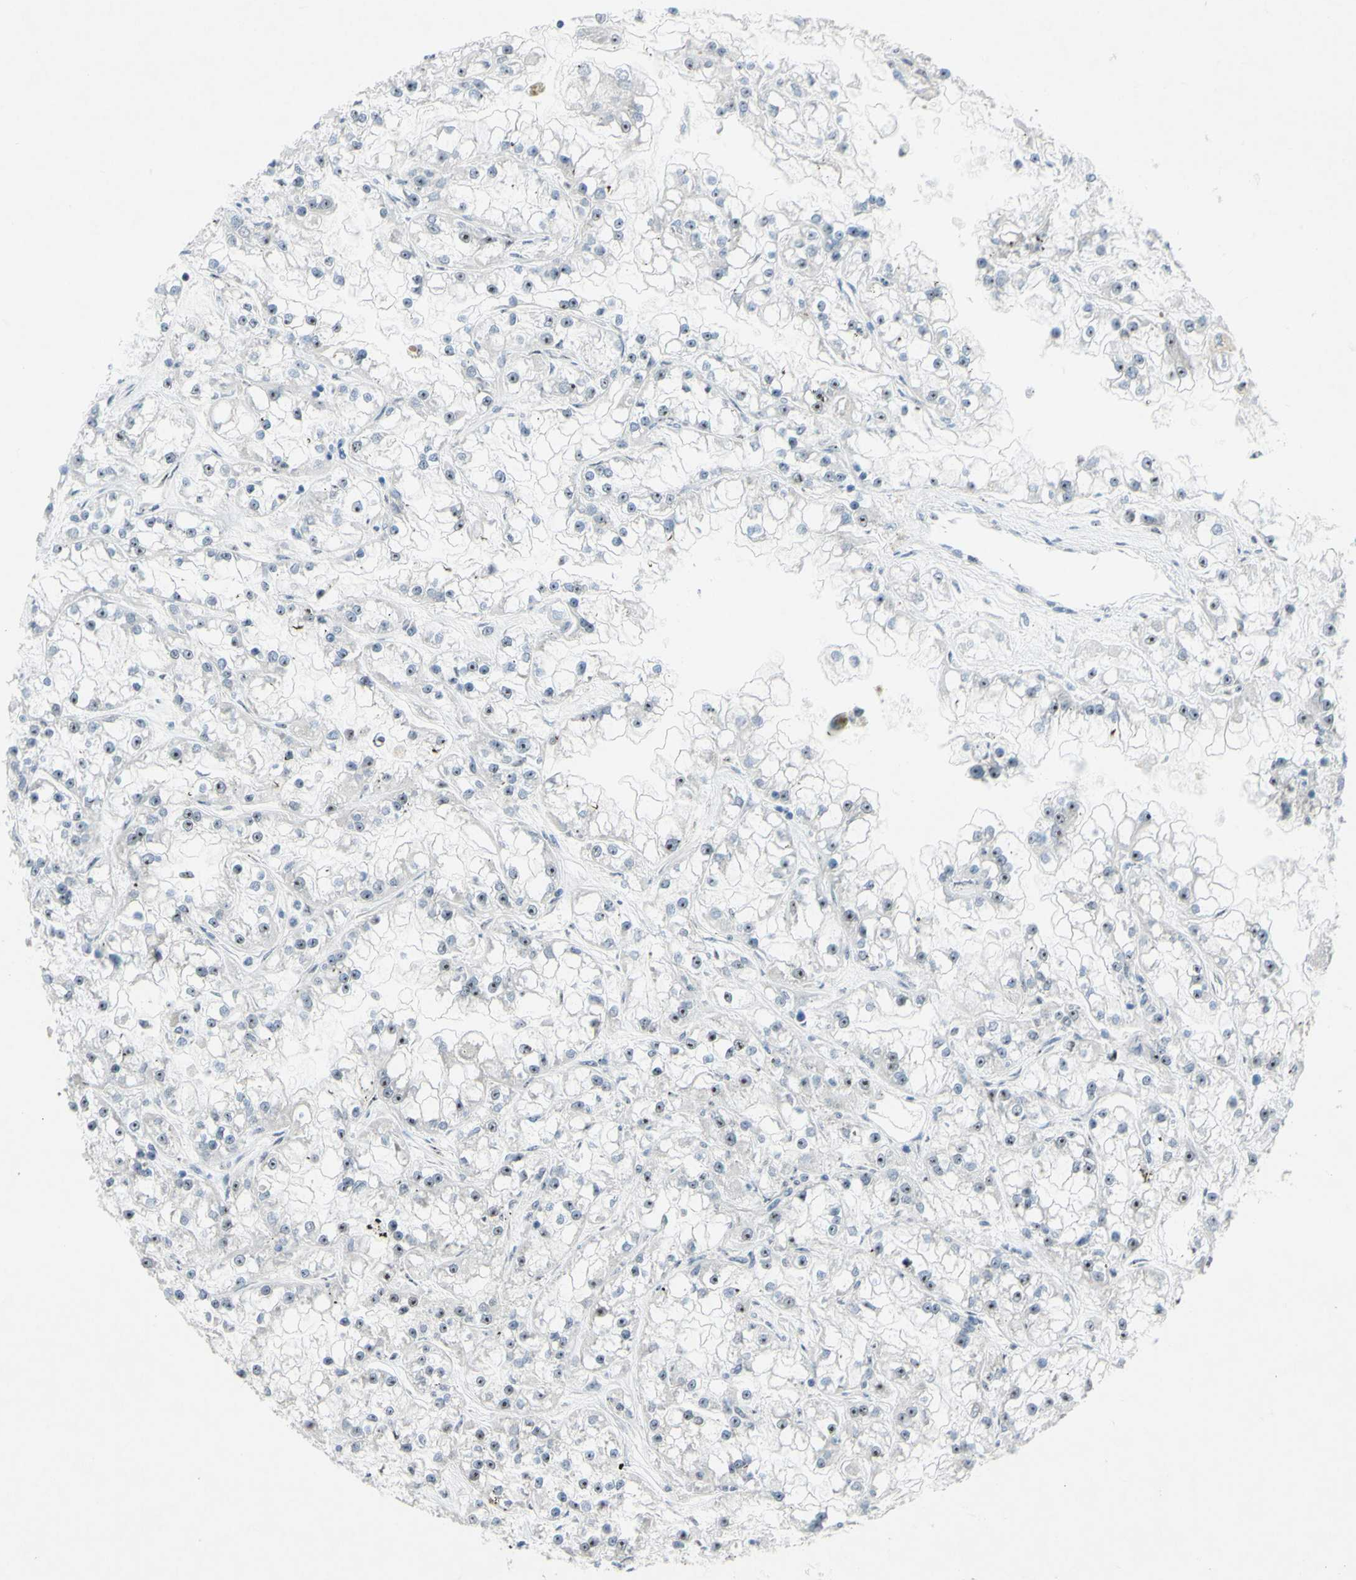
{"staining": {"intensity": "moderate", "quantity": "<25%", "location": "nuclear"}, "tissue": "renal cancer", "cell_type": "Tumor cells", "image_type": "cancer", "snomed": [{"axis": "morphology", "description": "Adenocarcinoma, NOS"}, {"axis": "topography", "description": "Kidney"}], "caption": "Moderate nuclear protein positivity is appreciated in approximately <25% of tumor cells in renal adenocarcinoma.", "gene": "POLR1A", "patient": {"sex": "female", "age": 52}}